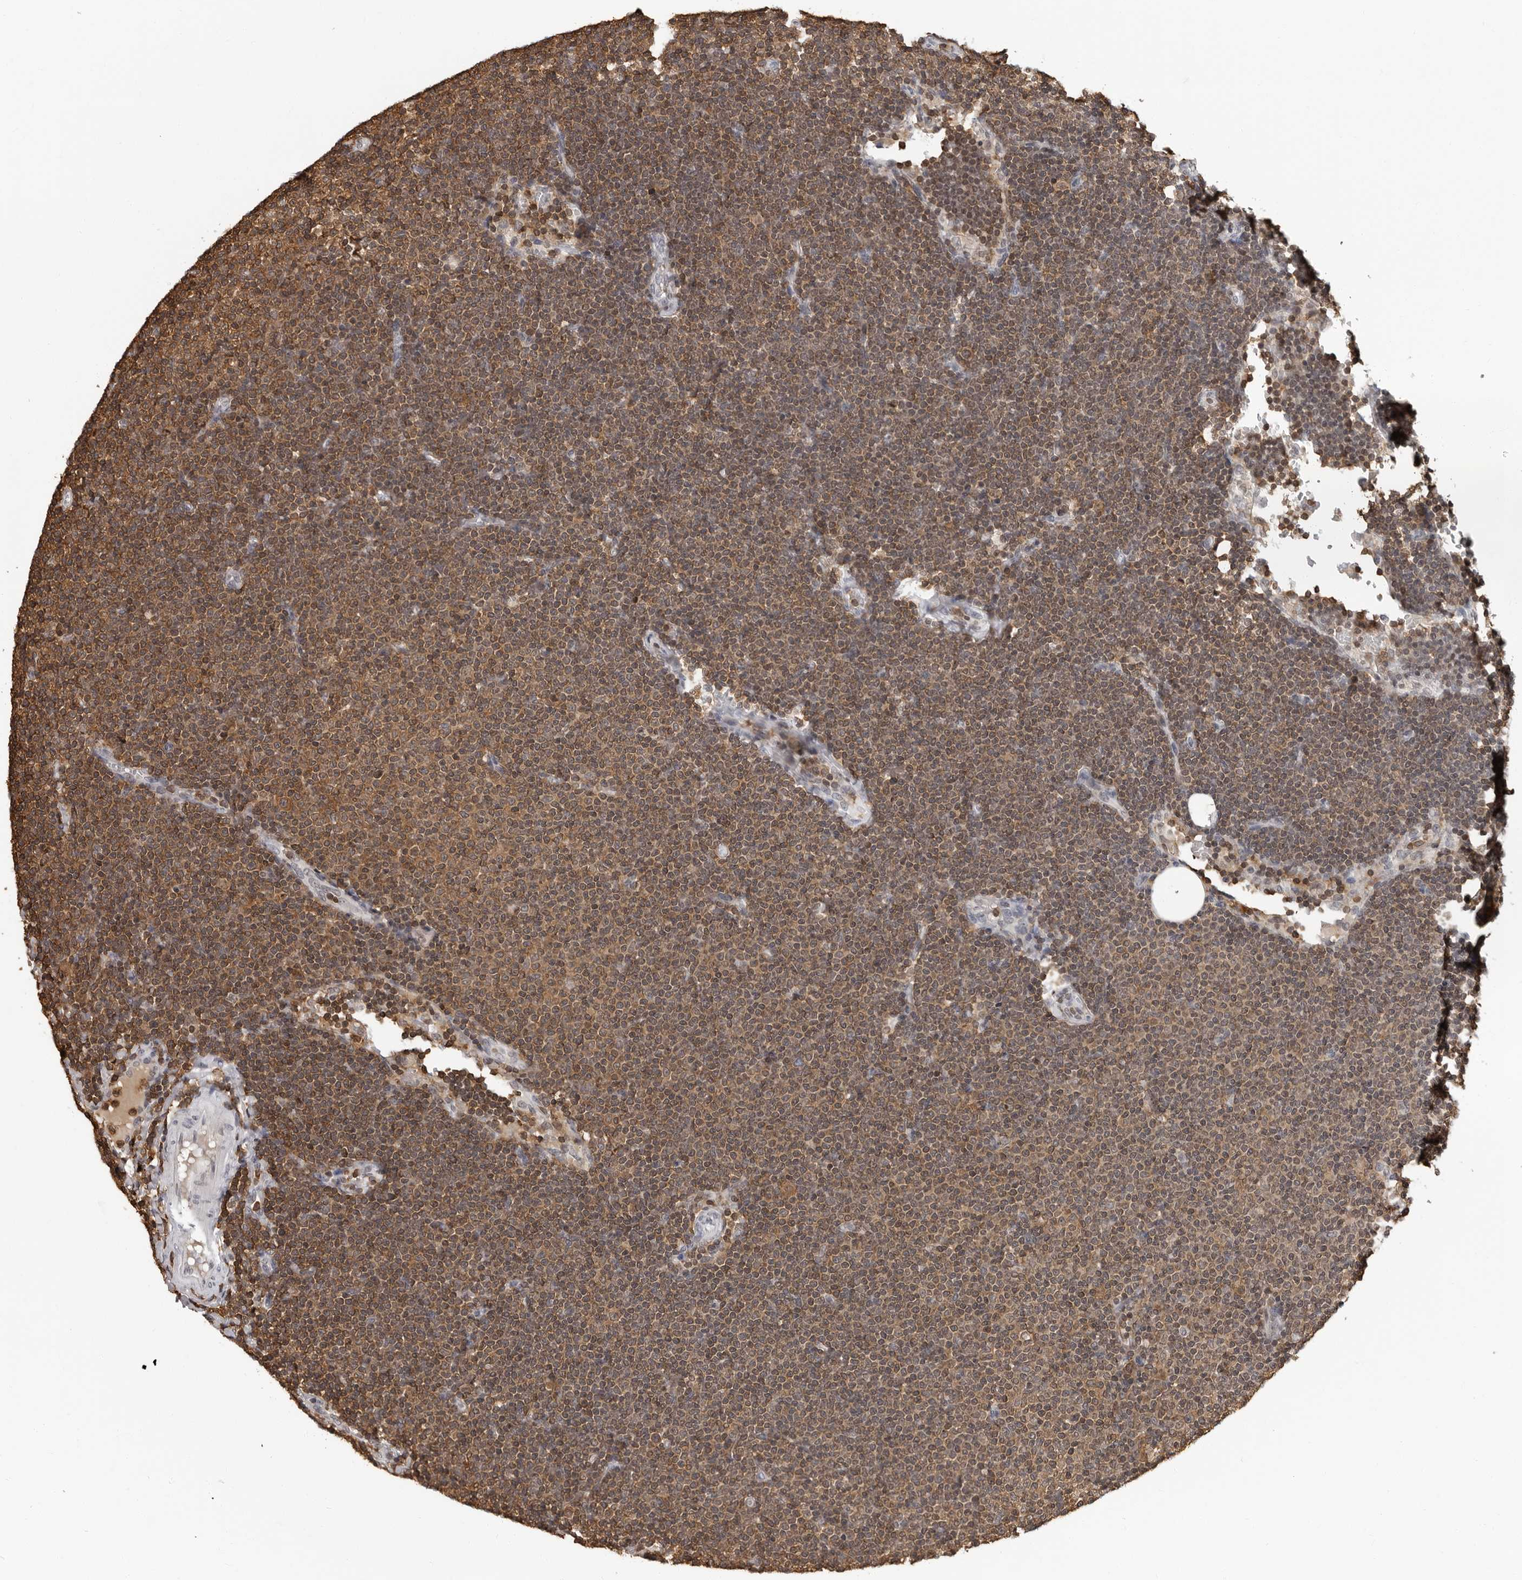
{"staining": {"intensity": "moderate", "quantity": ">75%", "location": "cytoplasmic/membranous"}, "tissue": "lymphoma", "cell_type": "Tumor cells", "image_type": "cancer", "snomed": [{"axis": "morphology", "description": "Malignant lymphoma, non-Hodgkin's type, Low grade"}, {"axis": "topography", "description": "Lymph node"}], "caption": "This image shows lymphoma stained with IHC to label a protein in brown. The cytoplasmic/membranous of tumor cells show moderate positivity for the protein. Nuclei are counter-stained blue.", "gene": "HSPH1", "patient": {"sex": "female", "age": 53}}